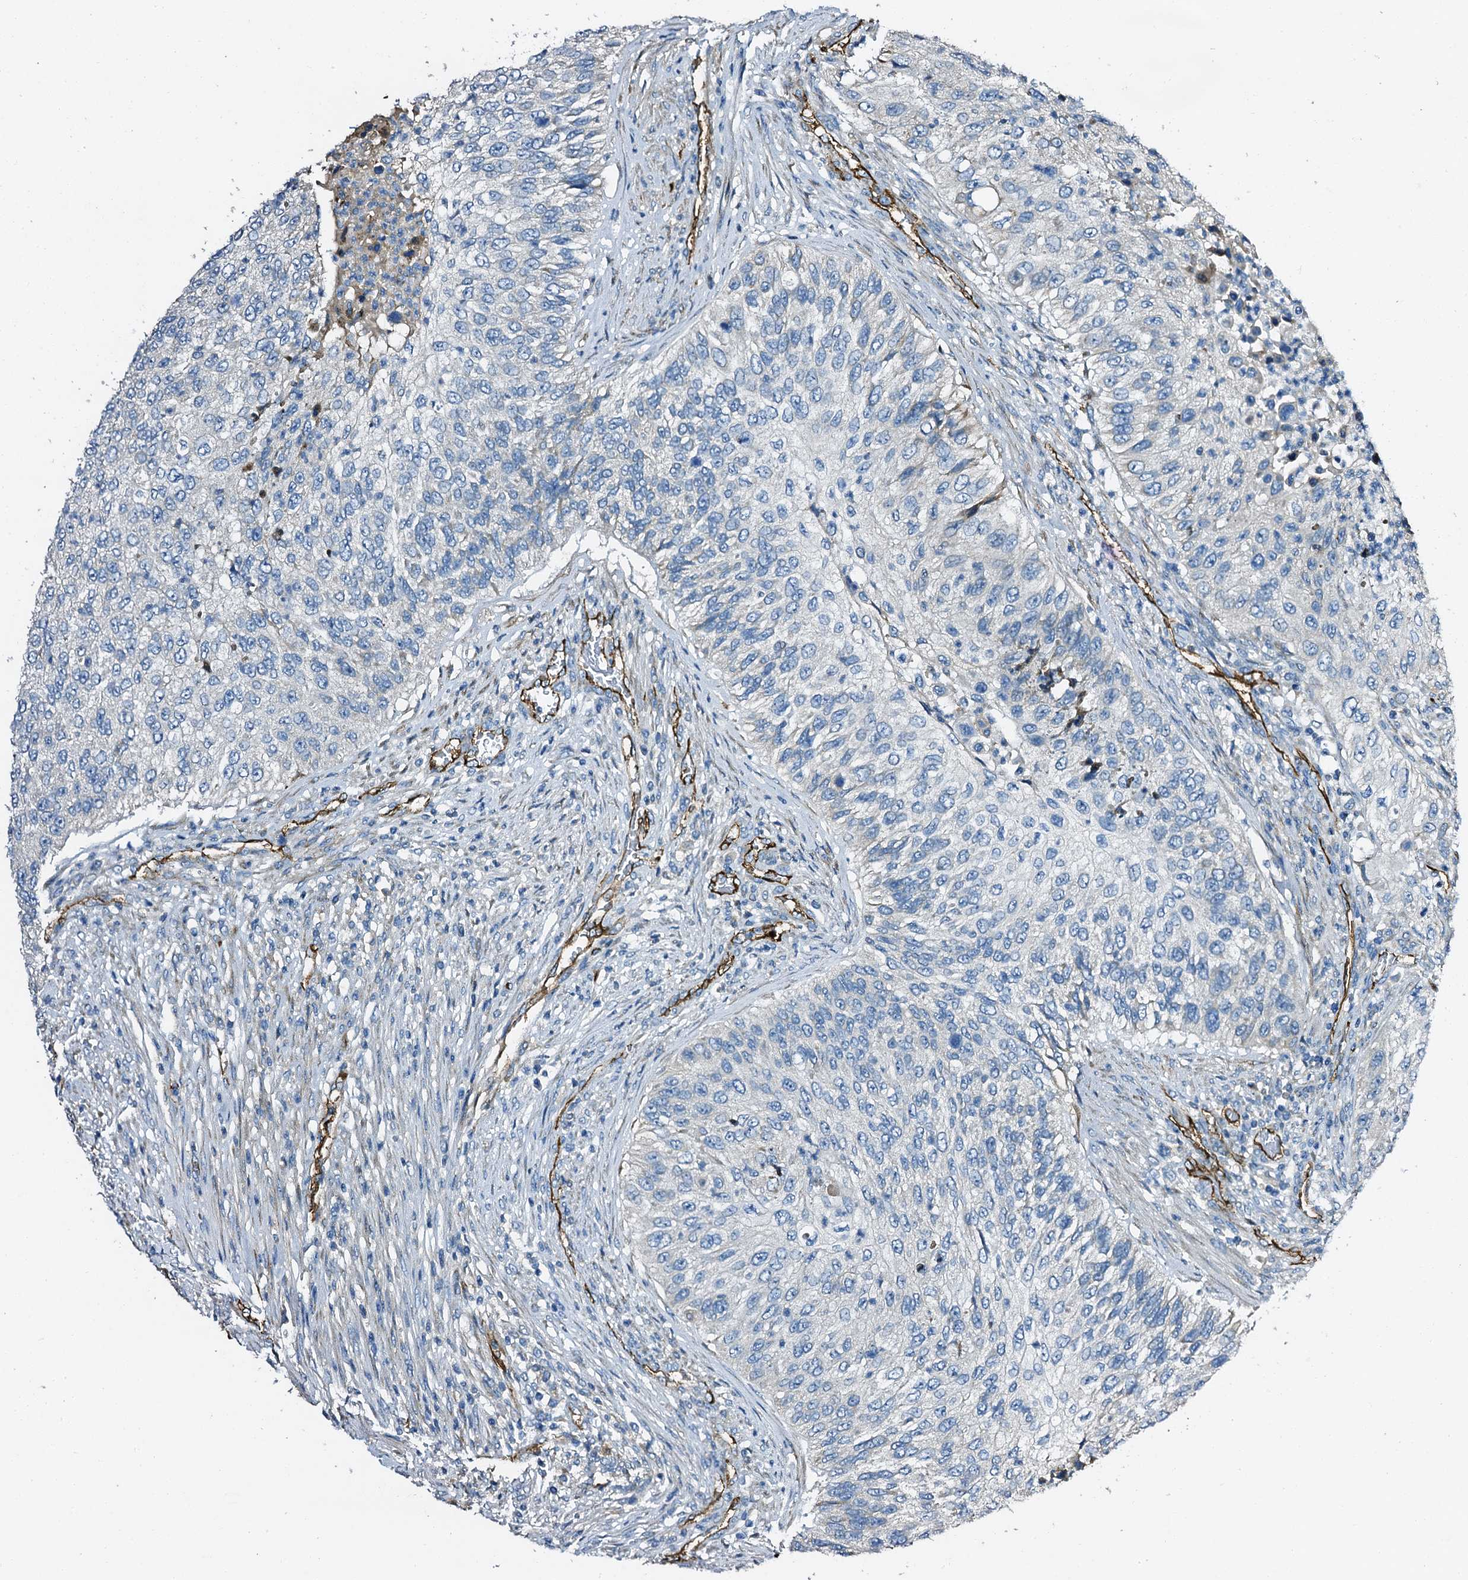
{"staining": {"intensity": "negative", "quantity": "none", "location": "none"}, "tissue": "urothelial cancer", "cell_type": "Tumor cells", "image_type": "cancer", "snomed": [{"axis": "morphology", "description": "Urothelial carcinoma, High grade"}, {"axis": "topography", "description": "Urinary bladder"}], "caption": "Tumor cells are negative for brown protein staining in urothelial cancer. (Immunohistochemistry, brightfield microscopy, high magnification).", "gene": "DBX1", "patient": {"sex": "female", "age": 60}}